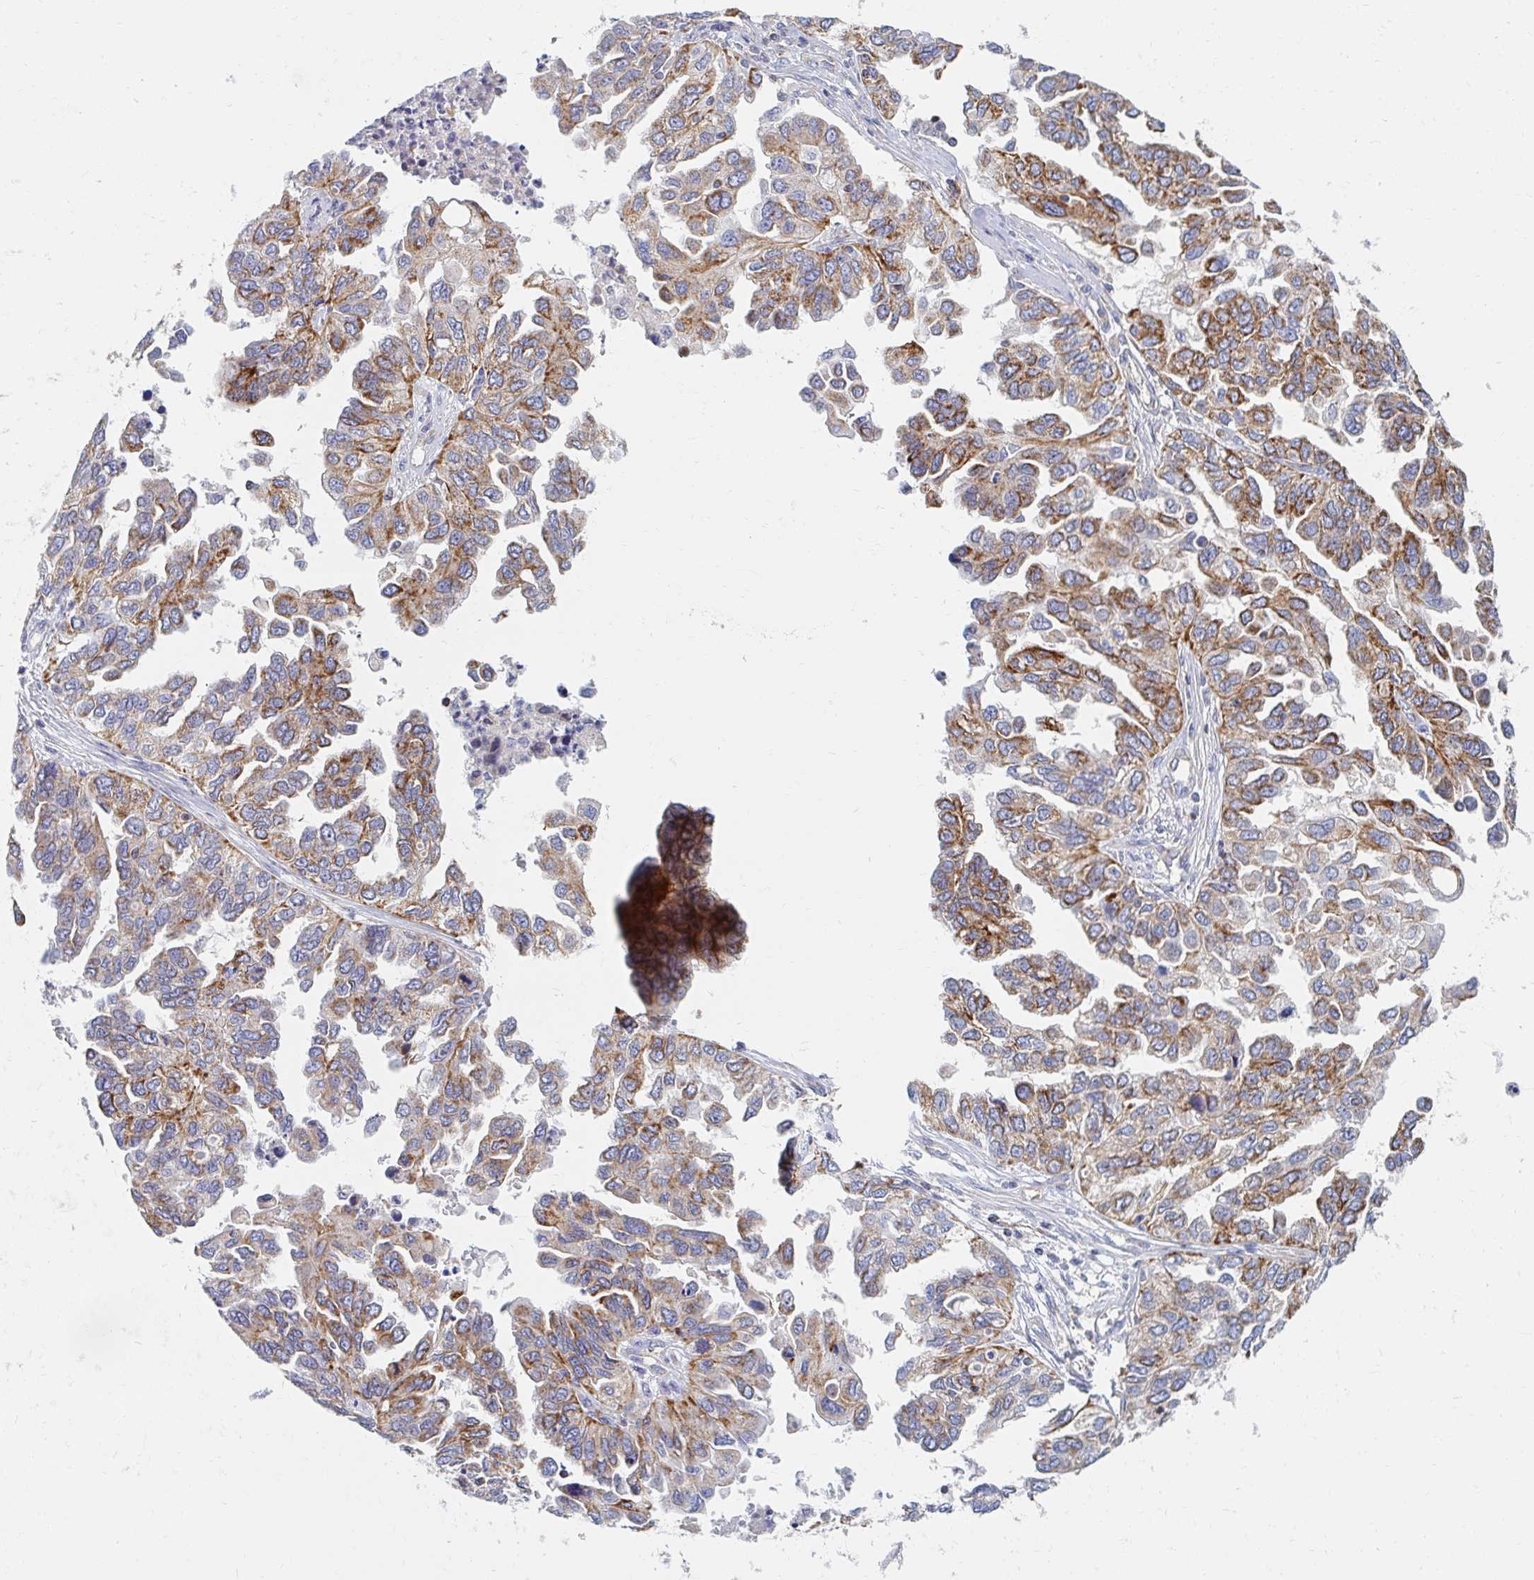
{"staining": {"intensity": "moderate", "quantity": ">75%", "location": "cytoplasmic/membranous"}, "tissue": "ovarian cancer", "cell_type": "Tumor cells", "image_type": "cancer", "snomed": [{"axis": "morphology", "description": "Cystadenocarcinoma, serous, NOS"}, {"axis": "topography", "description": "Ovary"}], "caption": "The micrograph shows staining of ovarian serous cystadenocarcinoma, revealing moderate cytoplasmic/membranous protein expression (brown color) within tumor cells. The staining was performed using DAB to visualize the protein expression in brown, while the nuclei were stained in blue with hematoxylin (Magnification: 20x).", "gene": "MAVS", "patient": {"sex": "female", "age": 53}}